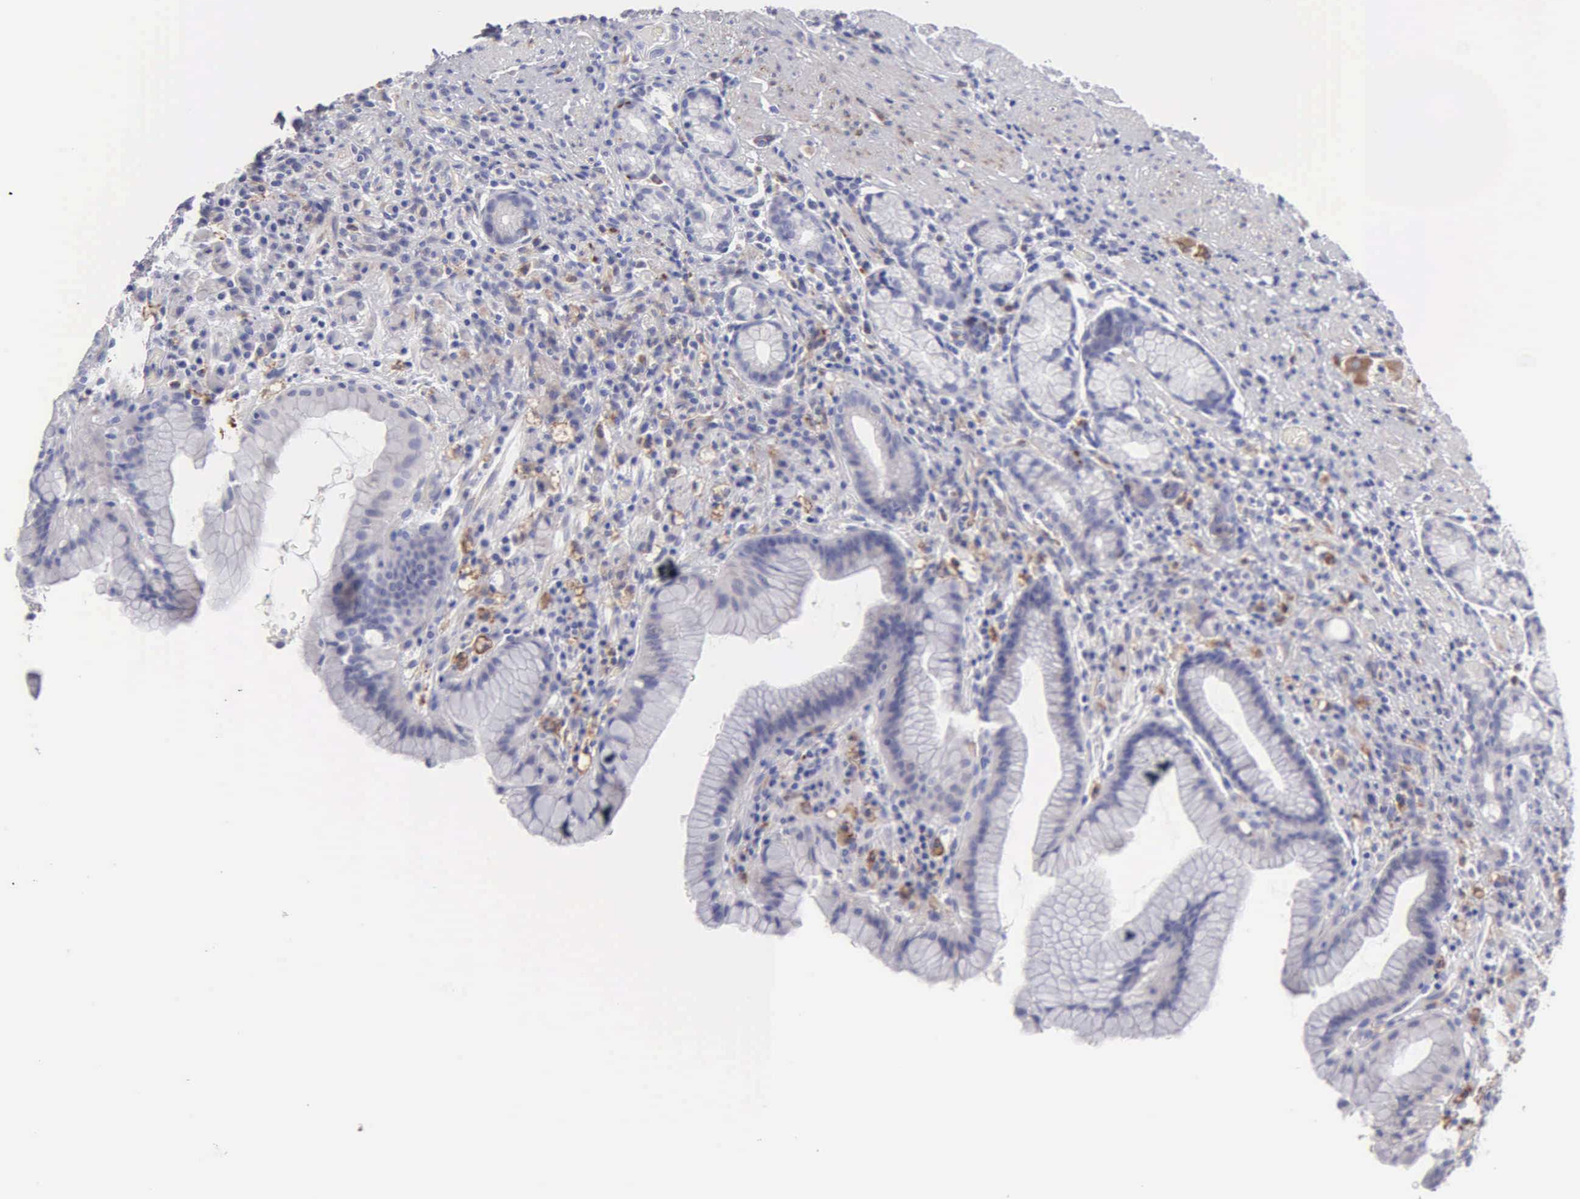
{"staining": {"intensity": "negative", "quantity": "none", "location": "none"}, "tissue": "stomach", "cell_type": "Glandular cells", "image_type": "normal", "snomed": [{"axis": "morphology", "description": "Normal tissue, NOS"}, {"axis": "topography", "description": "Stomach, lower"}], "caption": "An IHC histopathology image of benign stomach is shown. There is no staining in glandular cells of stomach.", "gene": "TYRP1", "patient": {"sex": "male", "age": 56}}